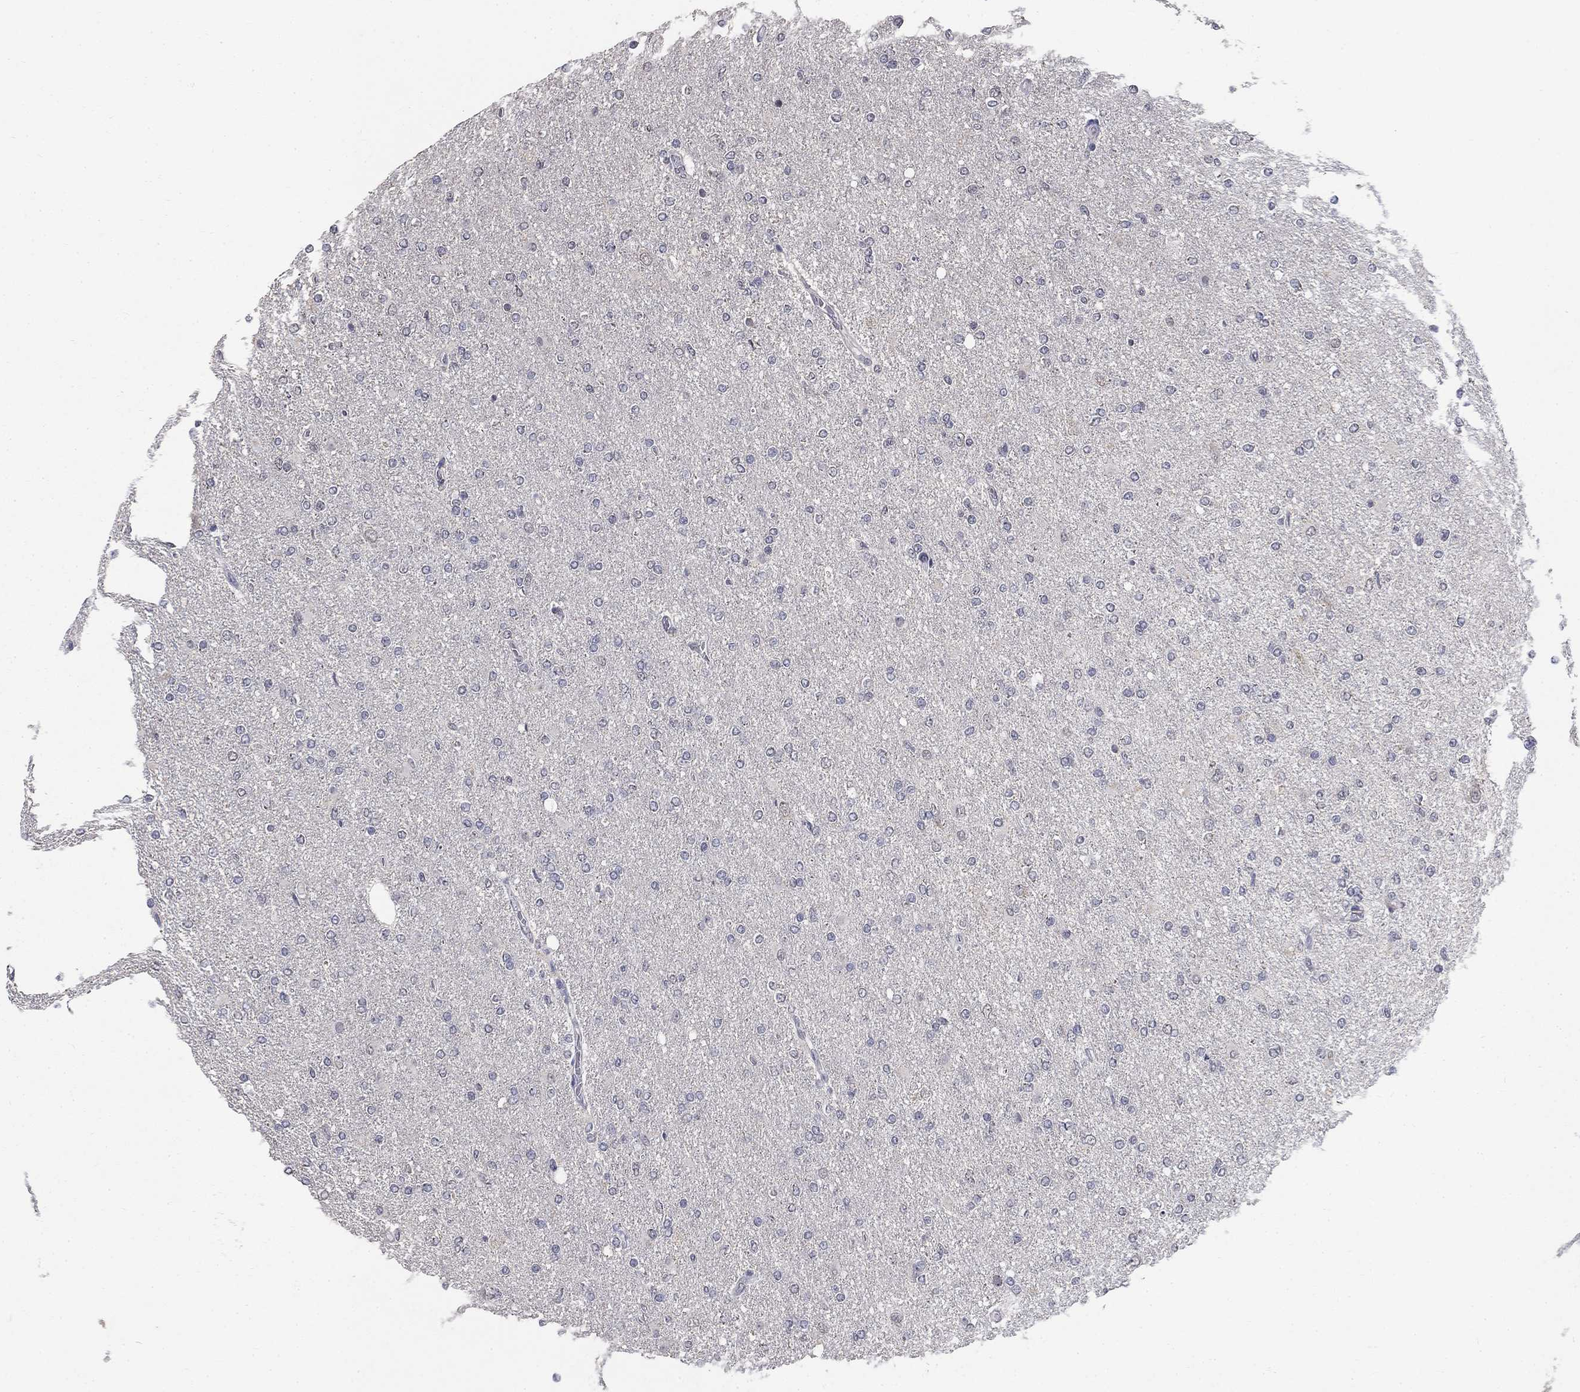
{"staining": {"intensity": "negative", "quantity": "none", "location": "none"}, "tissue": "glioma", "cell_type": "Tumor cells", "image_type": "cancer", "snomed": [{"axis": "morphology", "description": "Glioma, malignant, High grade"}, {"axis": "topography", "description": "Cerebral cortex"}], "caption": "High-grade glioma (malignant) stained for a protein using immunohistochemistry (IHC) demonstrates no staining tumor cells.", "gene": "SPATA33", "patient": {"sex": "male", "age": 70}}